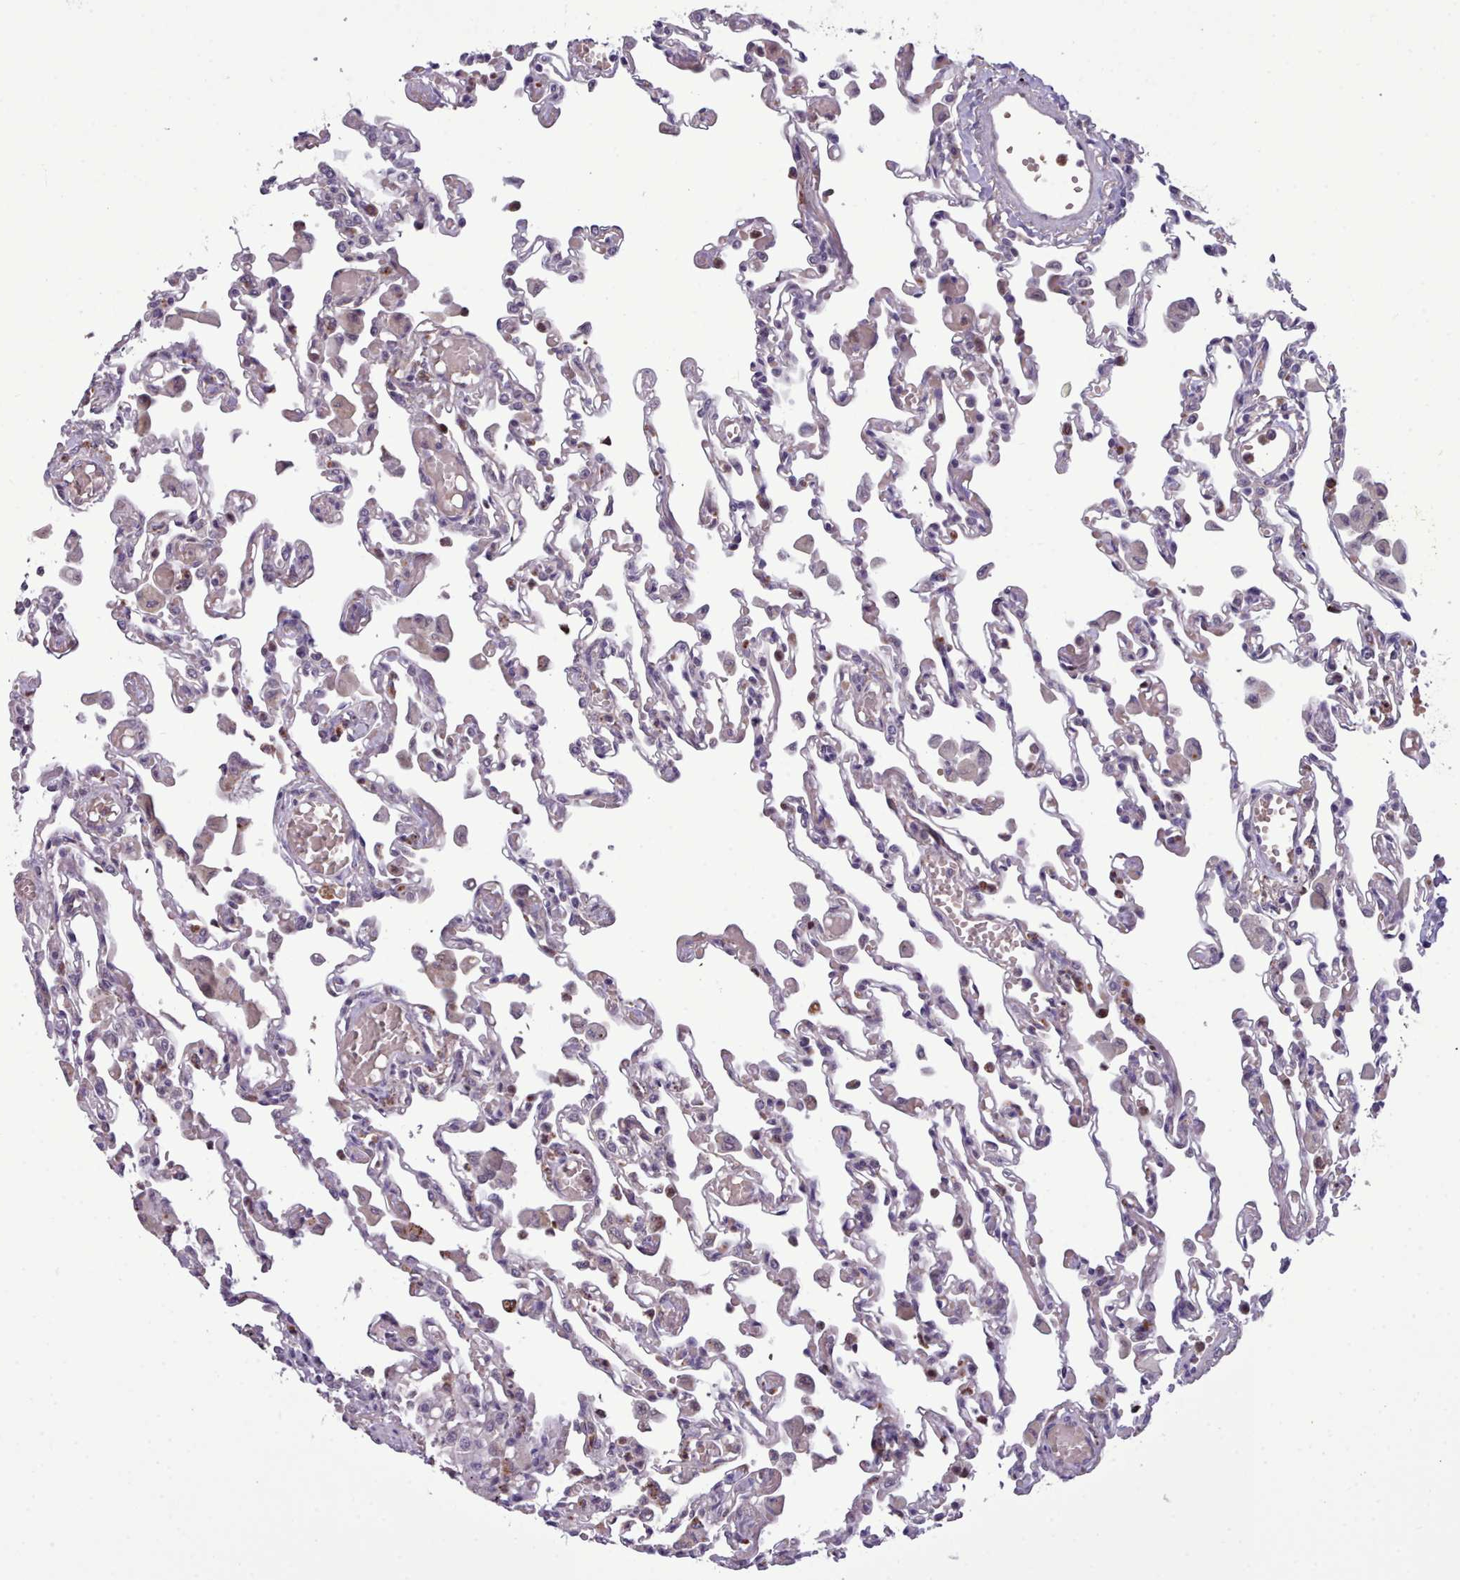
{"staining": {"intensity": "weak", "quantity": "<25%", "location": "cytoplasmic/membranous"}, "tissue": "lung", "cell_type": "Alveolar cells", "image_type": "normal", "snomed": [{"axis": "morphology", "description": "Normal tissue, NOS"}, {"axis": "topography", "description": "Bronchus"}, {"axis": "topography", "description": "Lung"}], "caption": "High power microscopy histopathology image of an IHC image of benign lung, revealing no significant expression in alveolar cells.", "gene": "KCTD16", "patient": {"sex": "female", "age": 49}}